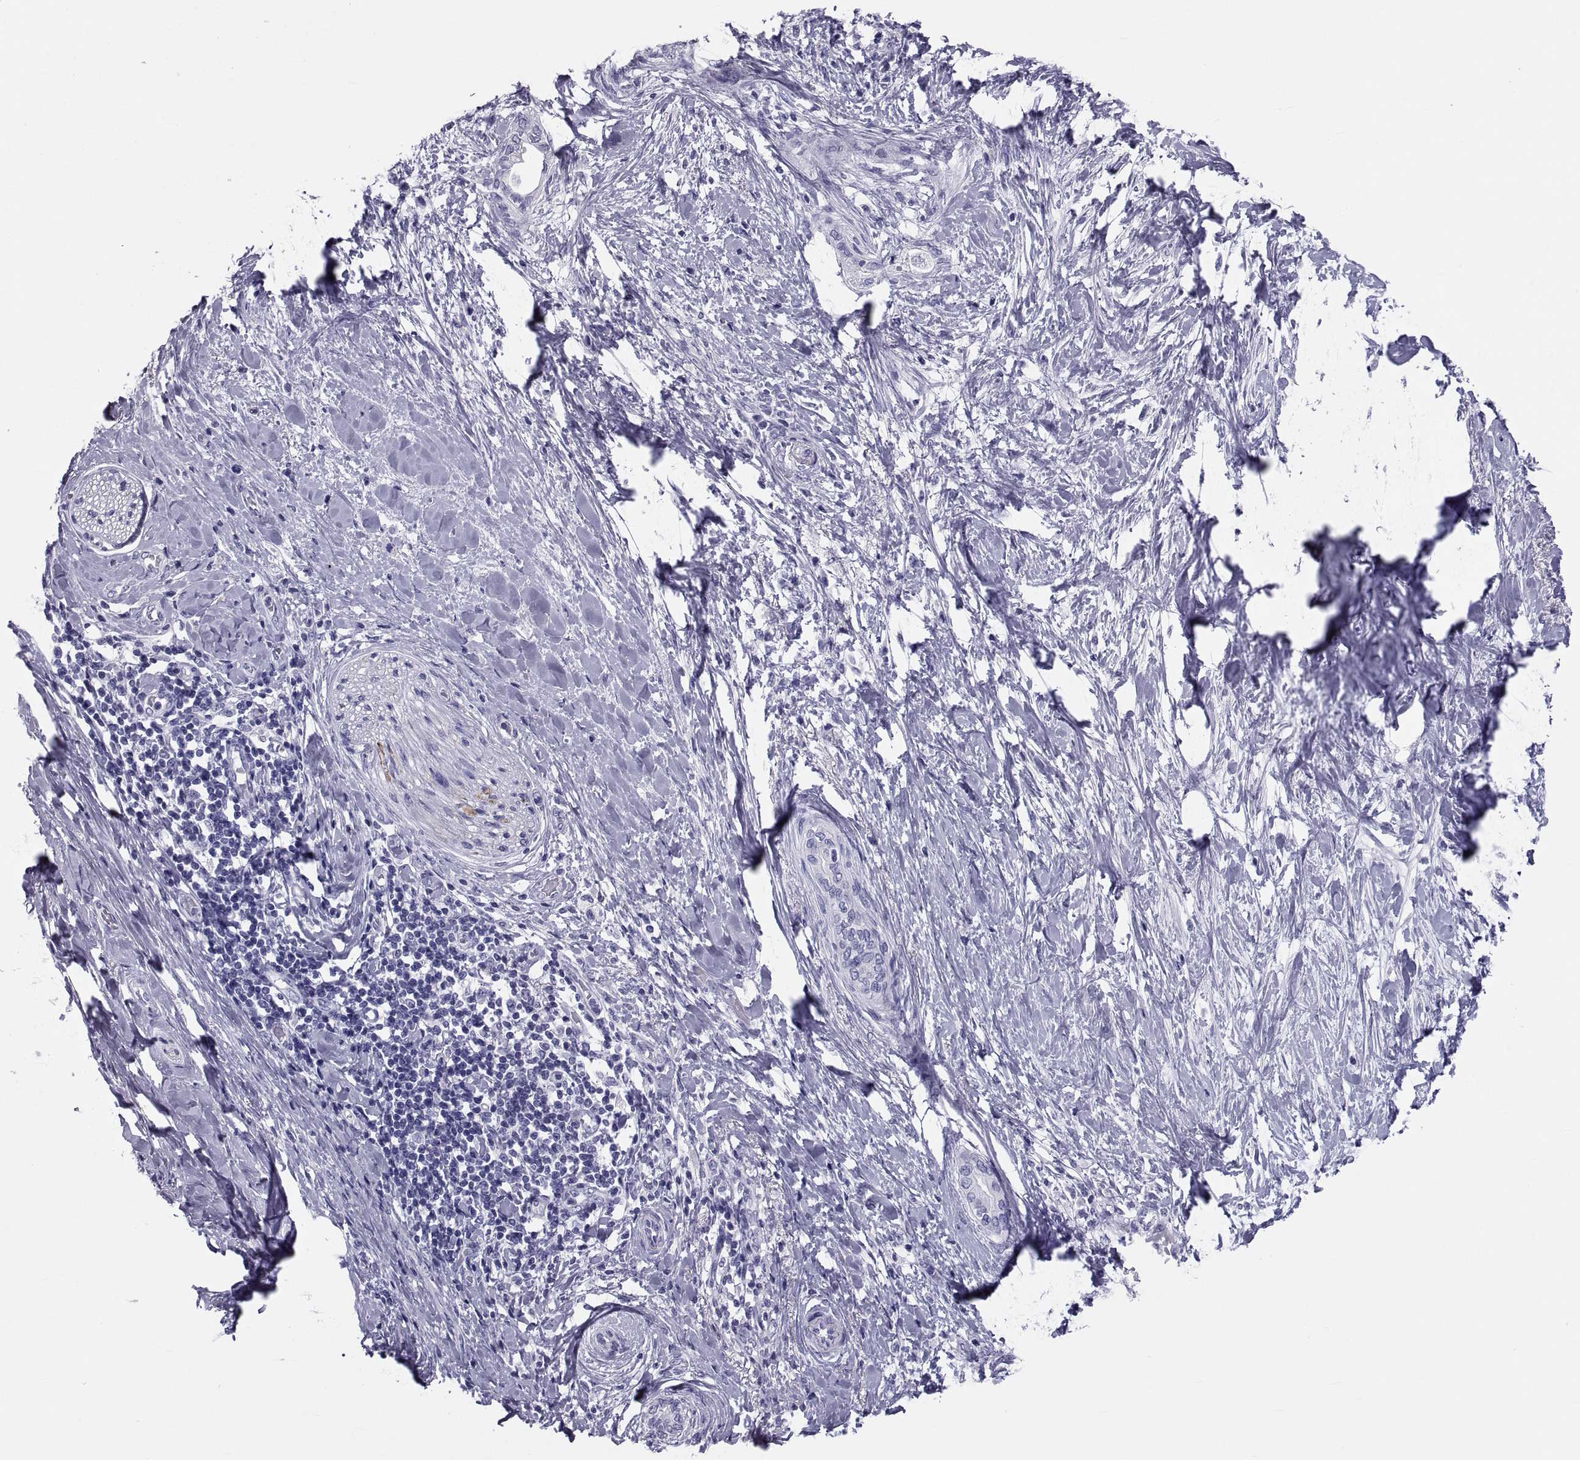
{"staining": {"intensity": "negative", "quantity": "none", "location": "none"}, "tissue": "pancreatic cancer", "cell_type": "Tumor cells", "image_type": "cancer", "snomed": [{"axis": "morphology", "description": "Normal tissue, NOS"}, {"axis": "morphology", "description": "Adenocarcinoma, NOS"}, {"axis": "topography", "description": "Pancreas"}, {"axis": "topography", "description": "Duodenum"}], "caption": "This image is of adenocarcinoma (pancreatic) stained with immunohistochemistry (IHC) to label a protein in brown with the nuclei are counter-stained blue. There is no expression in tumor cells.", "gene": "DEFB129", "patient": {"sex": "female", "age": 60}}